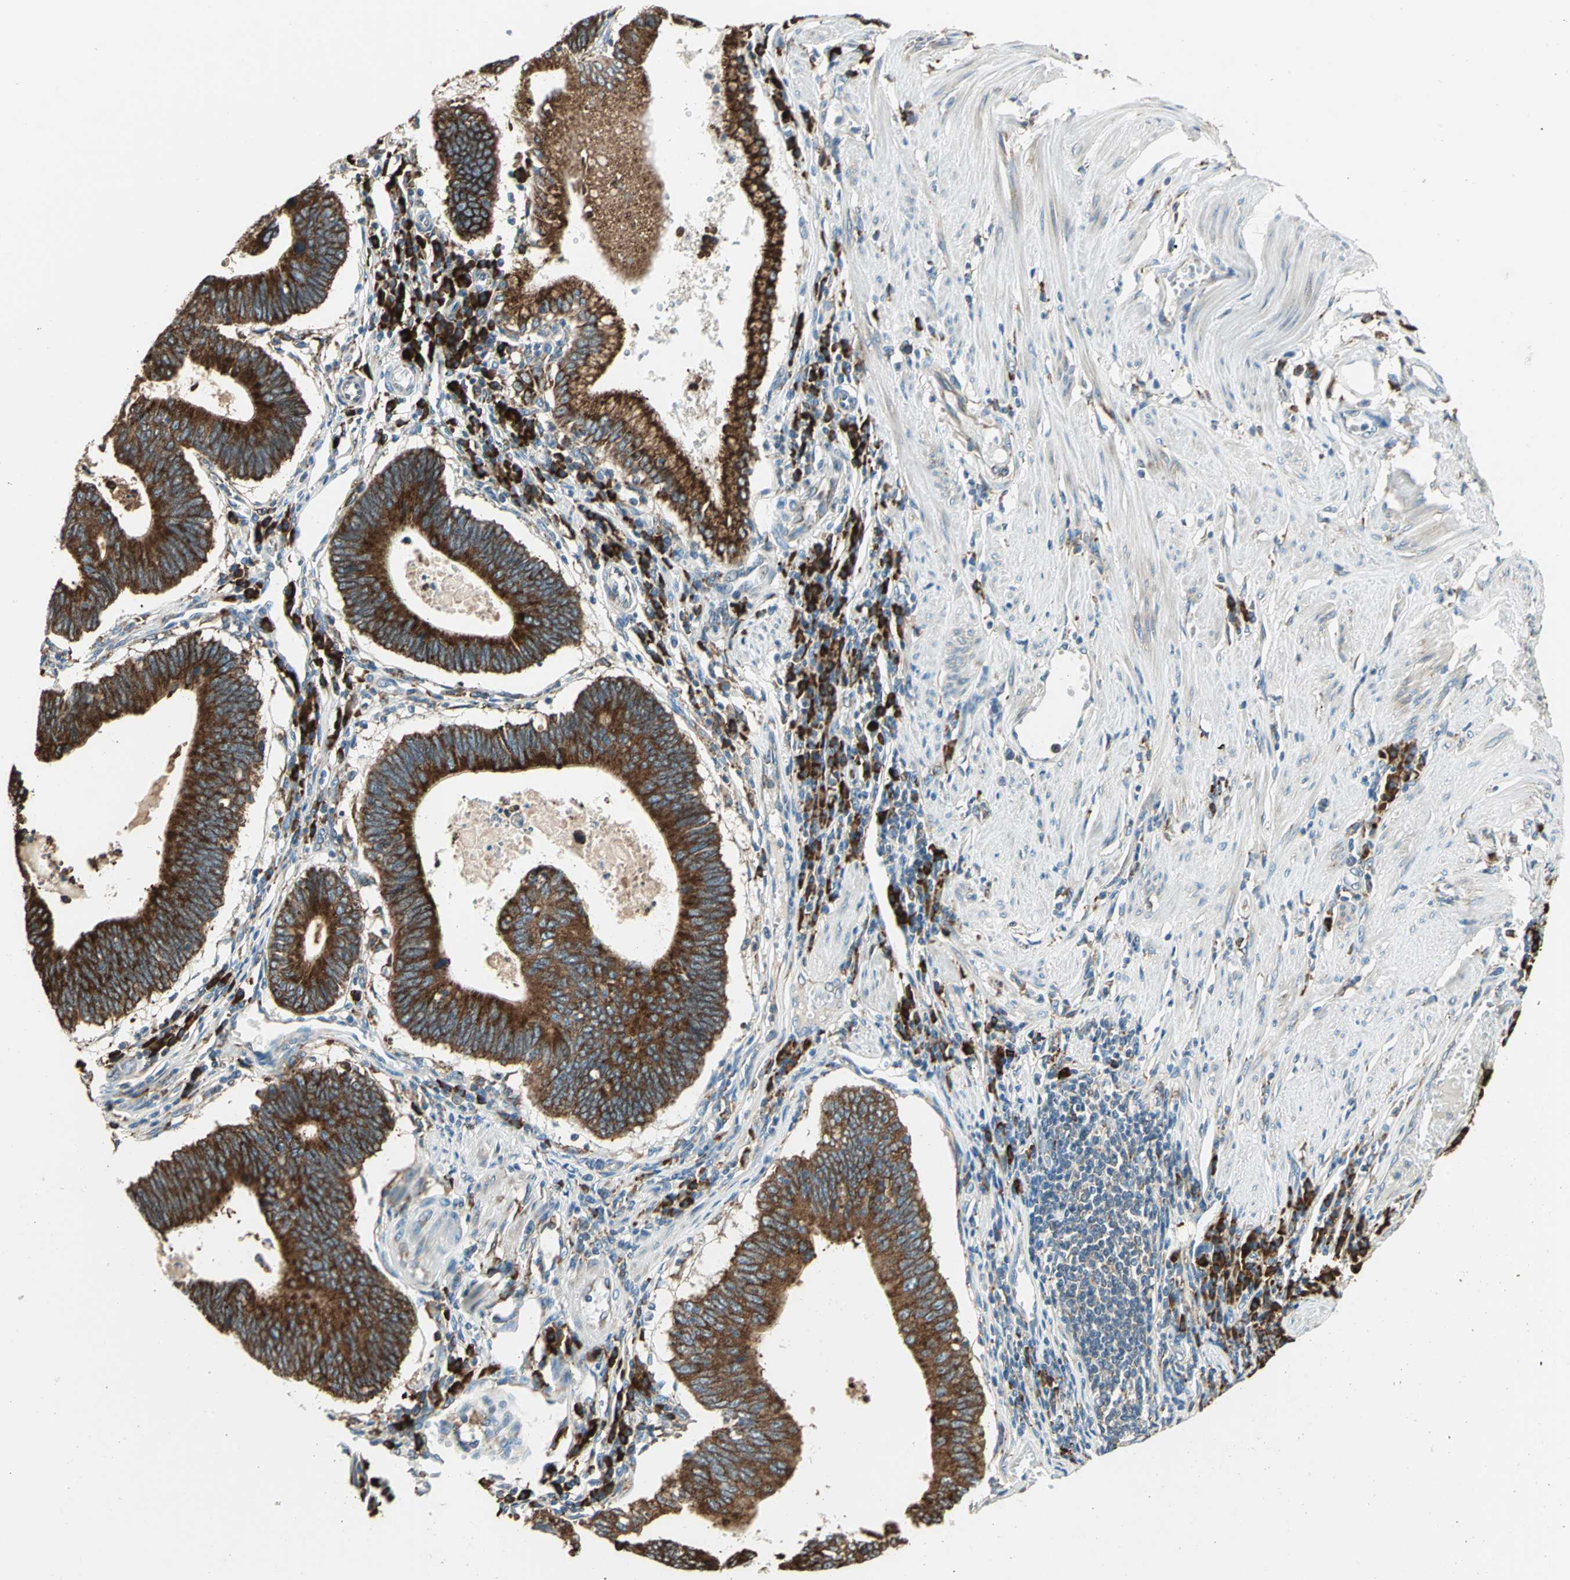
{"staining": {"intensity": "strong", "quantity": ">75%", "location": "cytoplasmic/membranous"}, "tissue": "stomach cancer", "cell_type": "Tumor cells", "image_type": "cancer", "snomed": [{"axis": "morphology", "description": "Adenocarcinoma, NOS"}, {"axis": "topography", "description": "Stomach"}], "caption": "A brown stain labels strong cytoplasmic/membranous positivity of a protein in human stomach cancer tumor cells. (IHC, brightfield microscopy, high magnification).", "gene": "PDIA4", "patient": {"sex": "male", "age": 59}}